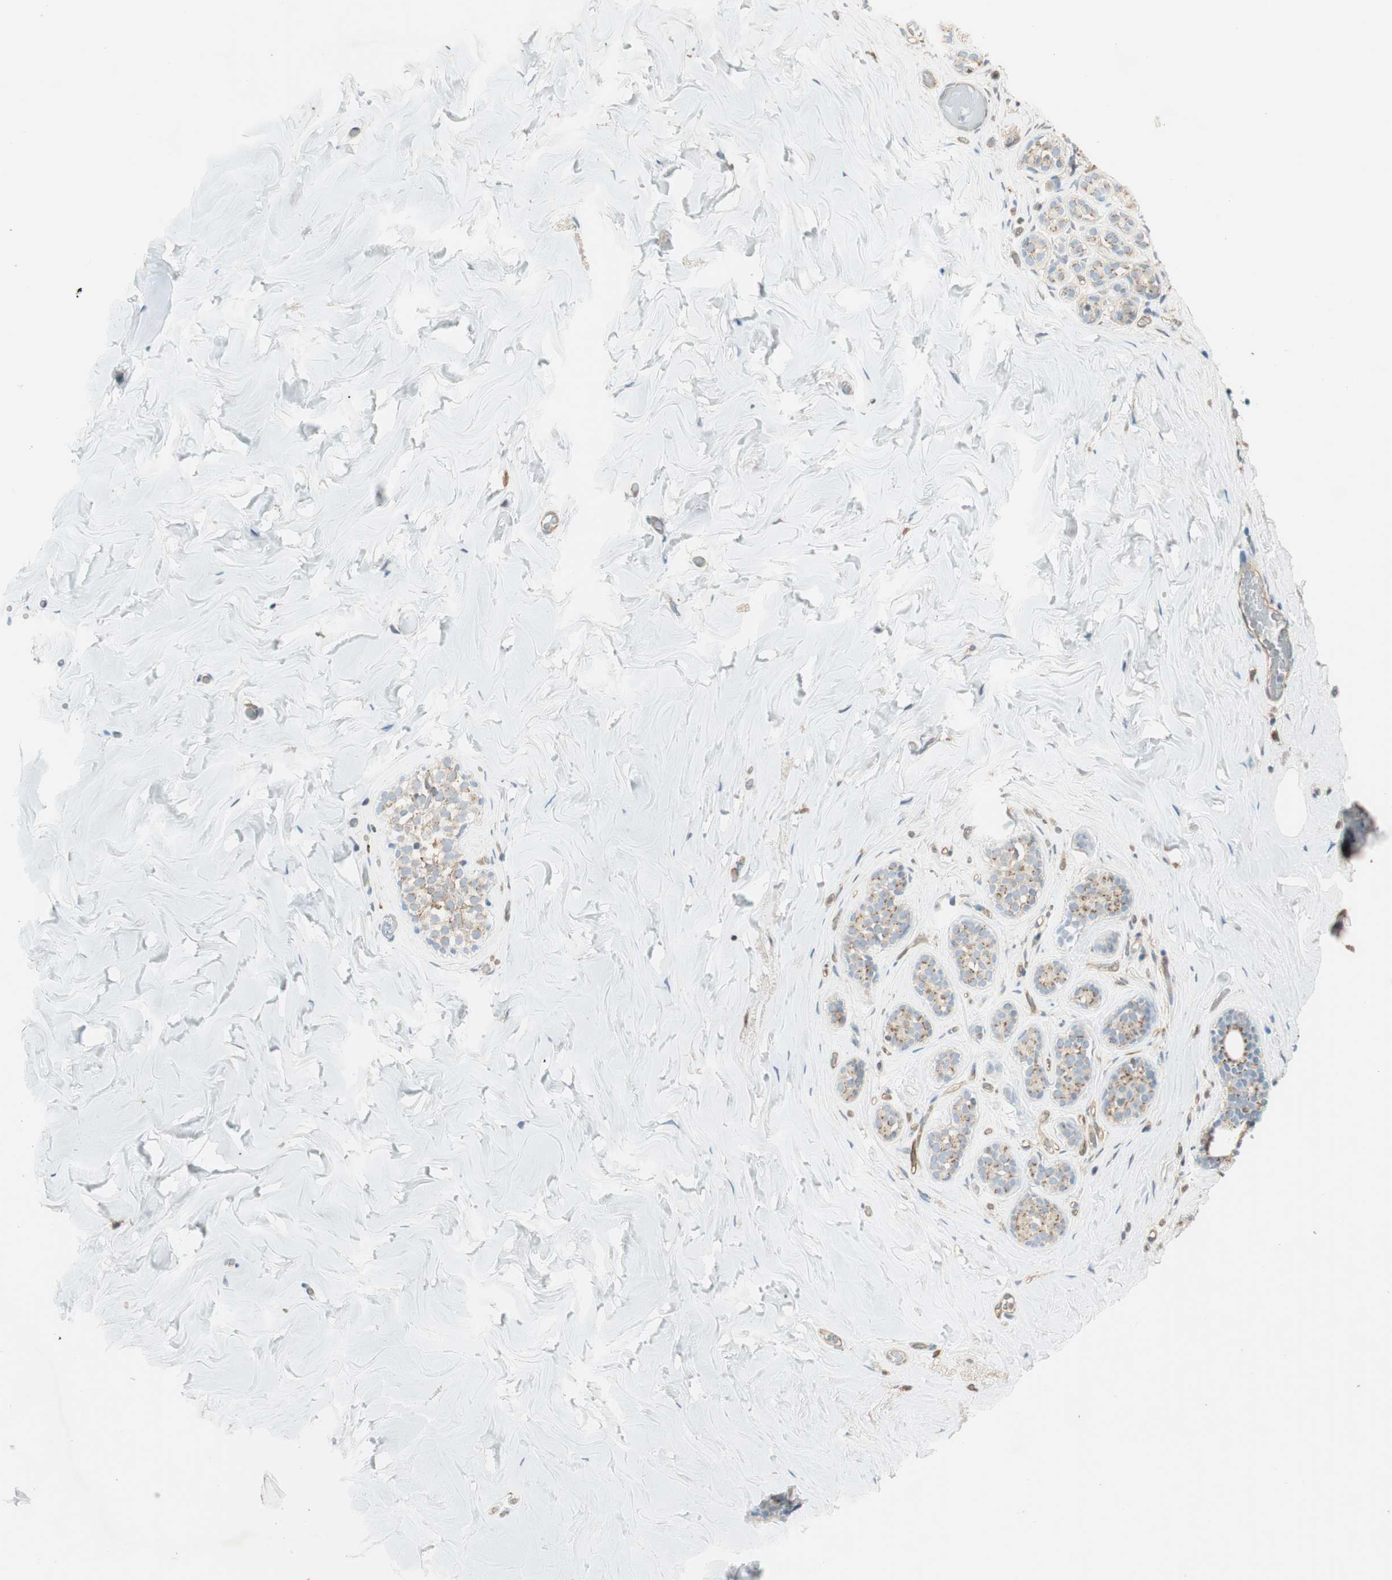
{"staining": {"intensity": "negative", "quantity": "none", "location": "none"}, "tissue": "breast", "cell_type": "Adipocytes", "image_type": "normal", "snomed": [{"axis": "morphology", "description": "Normal tissue, NOS"}, {"axis": "topography", "description": "Breast"}], "caption": "The immunohistochemistry (IHC) histopathology image has no significant expression in adipocytes of breast.", "gene": "BTN3A3", "patient": {"sex": "female", "age": 75}}